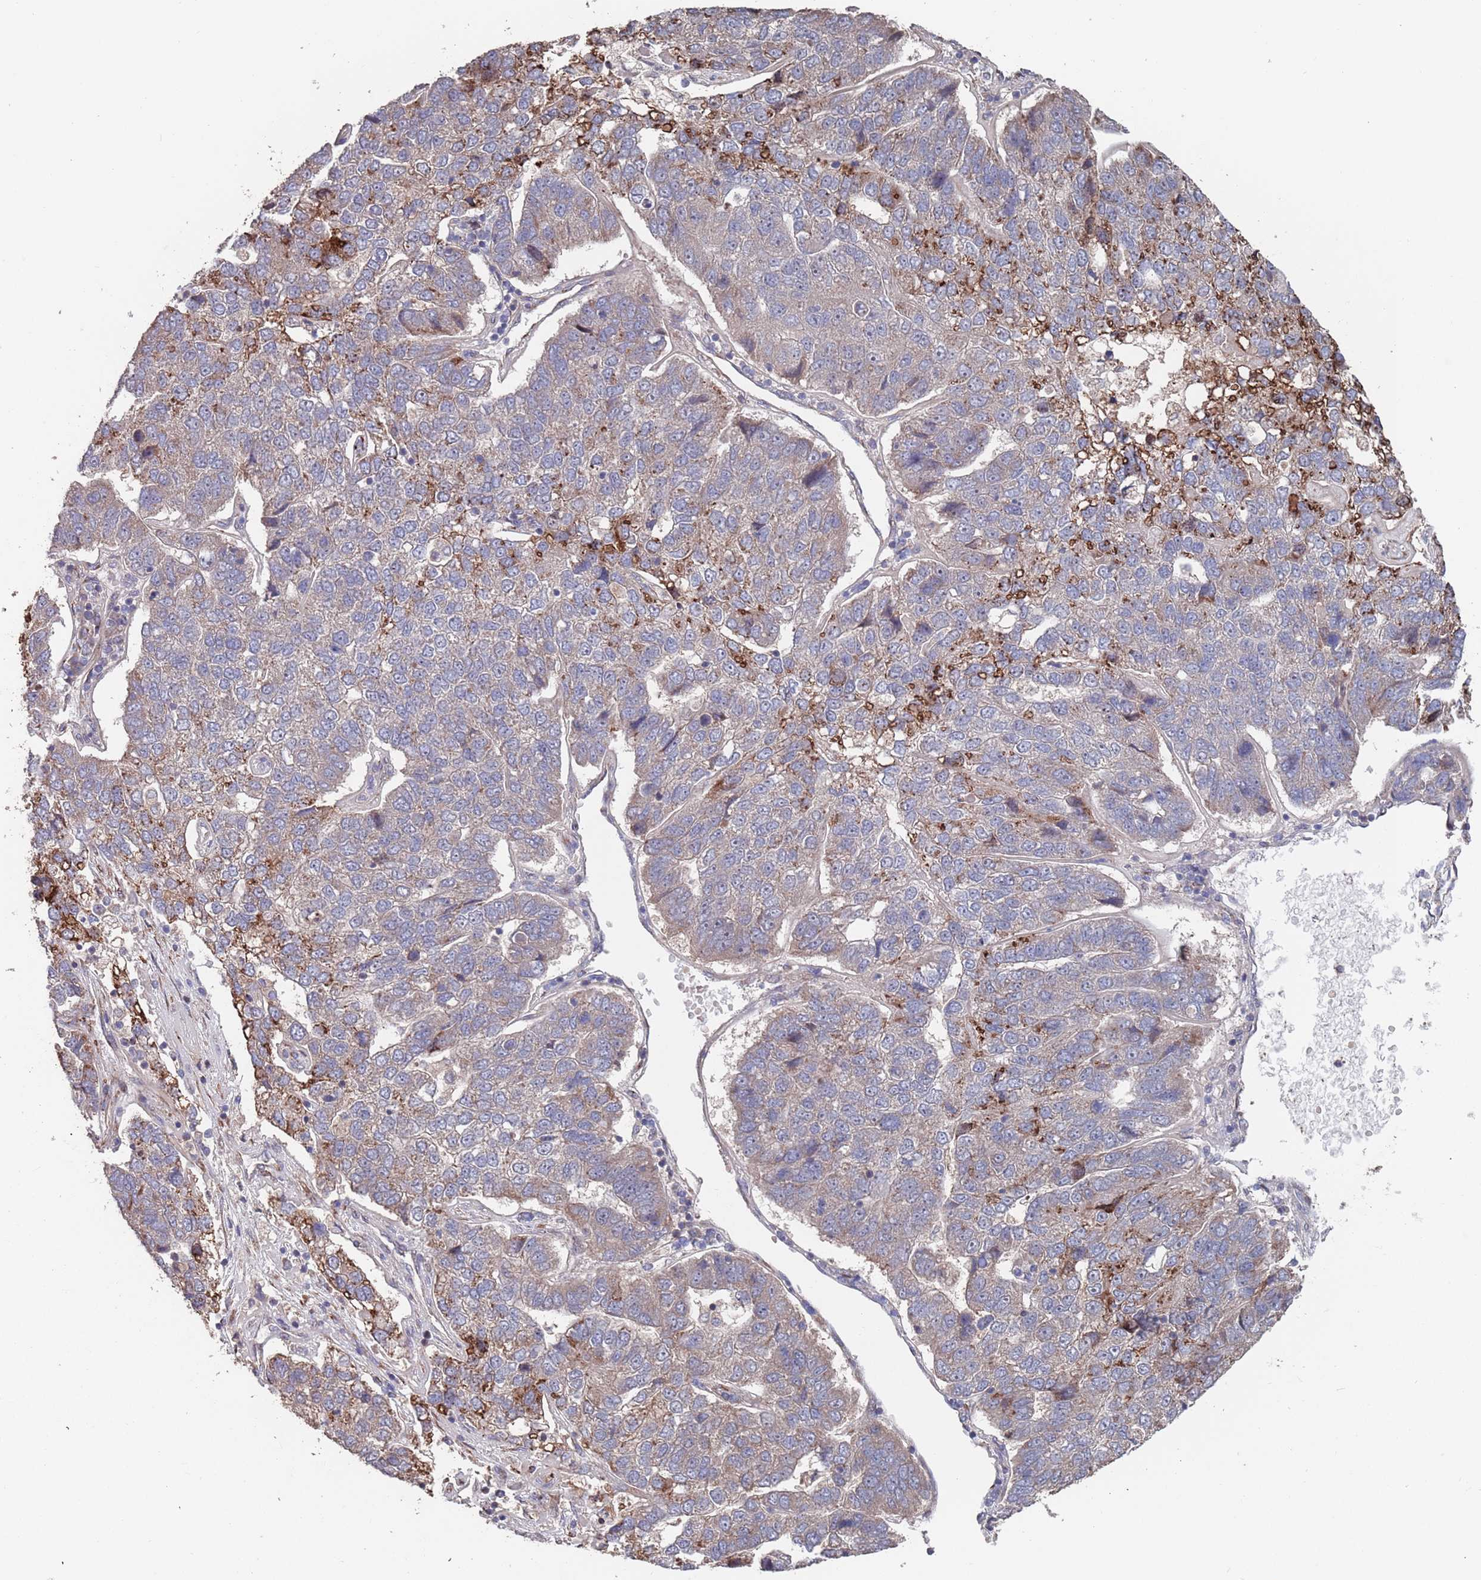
{"staining": {"intensity": "strong", "quantity": "<25%", "location": "cytoplasmic/membranous"}, "tissue": "pancreatic cancer", "cell_type": "Tumor cells", "image_type": "cancer", "snomed": [{"axis": "morphology", "description": "Adenocarcinoma, NOS"}, {"axis": "topography", "description": "Pancreas"}], "caption": "Pancreatic cancer stained with DAB immunohistochemistry (IHC) displays medium levels of strong cytoplasmic/membranous expression in approximately <25% of tumor cells. The protein of interest is shown in brown color, while the nuclei are stained blue.", "gene": "UNC45A", "patient": {"sex": "female", "age": 61}}